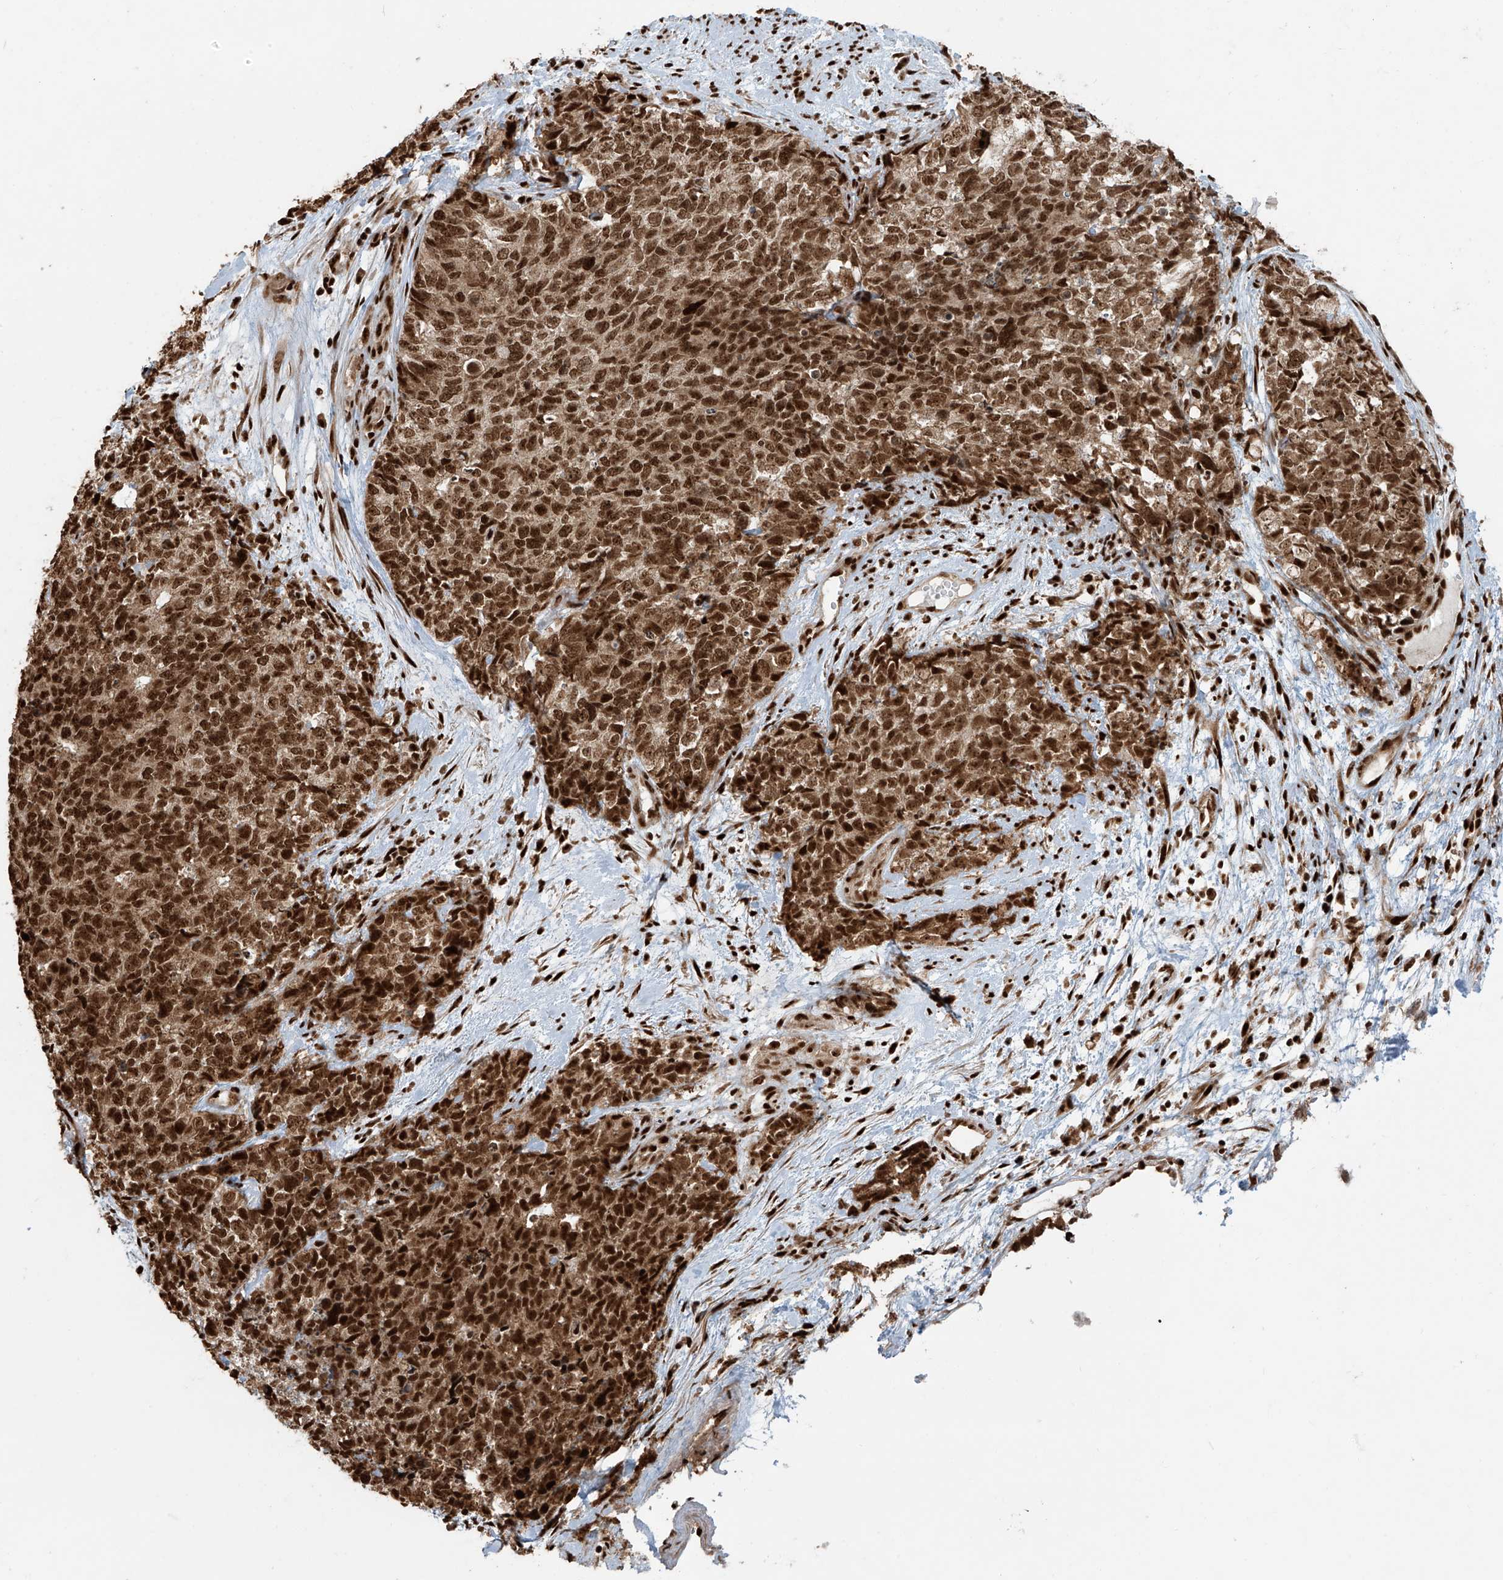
{"staining": {"intensity": "strong", "quantity": ">75%", "location": "nuclear"}, "tissue": "cervical cancer", "cell_type": "Tumor cells", "image_type": "cancer", "snomed": [{"axis": "morphology", "description": "Squamous cell carcinoma, NOS"}, {"axis": "topography", "description": "Cervix"}], "caption": "Immunohistochemistry (IHC) image of human cervical cancer (squamous cell carcinoma) stained for a protein (brown), which exhibits high levels of strong nuclear positivity in approximately >75% of tumor cells.", "gene": "FAM193B", "patient": {"sex": "female", "age": 63}}